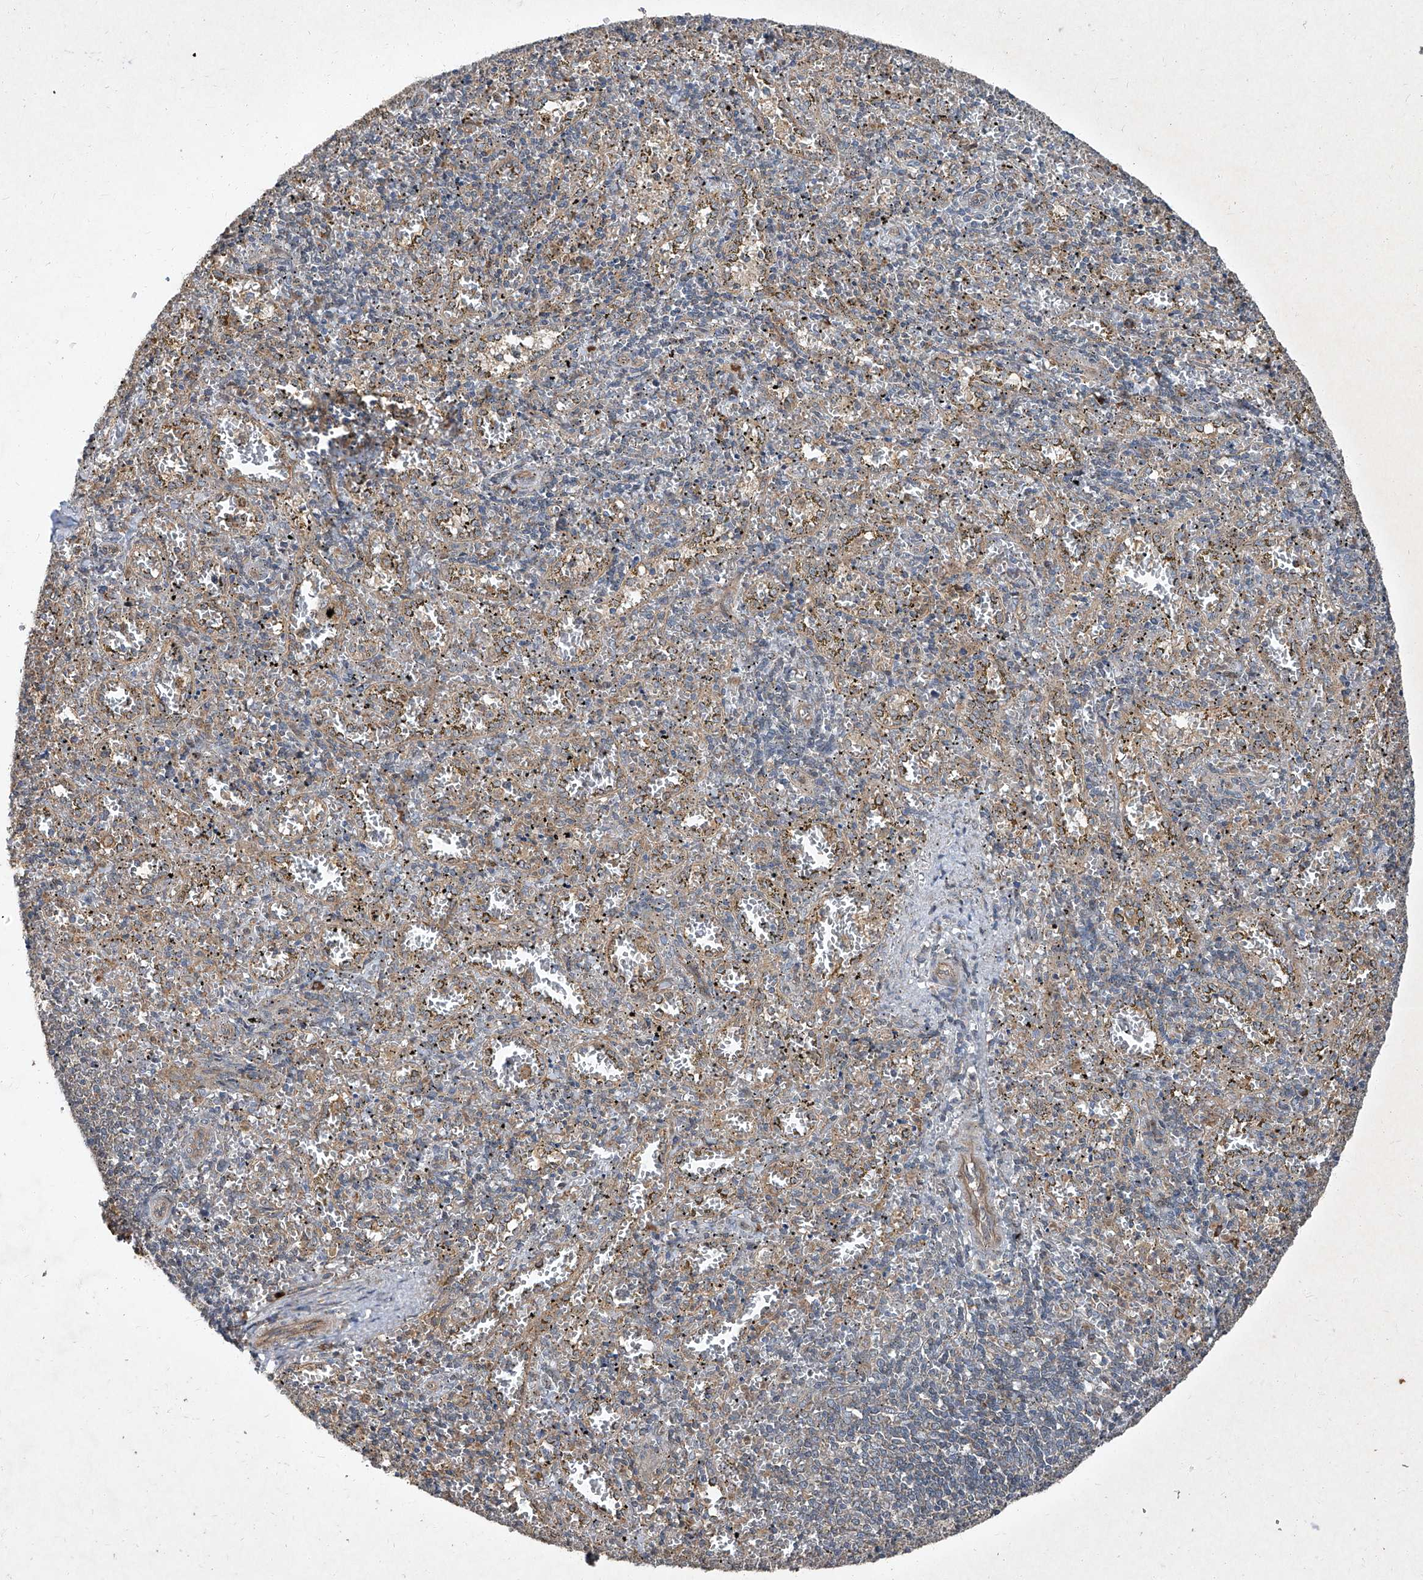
{"staining": {"intensity": "weak", "quantity": "<25%", "location": "cytoplasmic/membranous"}, "tissue": "spleen", "cell_type": "Cells in red pulp", "image_type": "normal", "snomed": [{"axis": "morphology", "description": "Normal tissue, NOS"}, {"axis": "topography", "description": "Spleen"}], "caption": "Spleen stained for a protein using IHC shows no staining cells in red pulp.", "gene": "CCN1", "patient": {"sex": "male", "age": 11}}